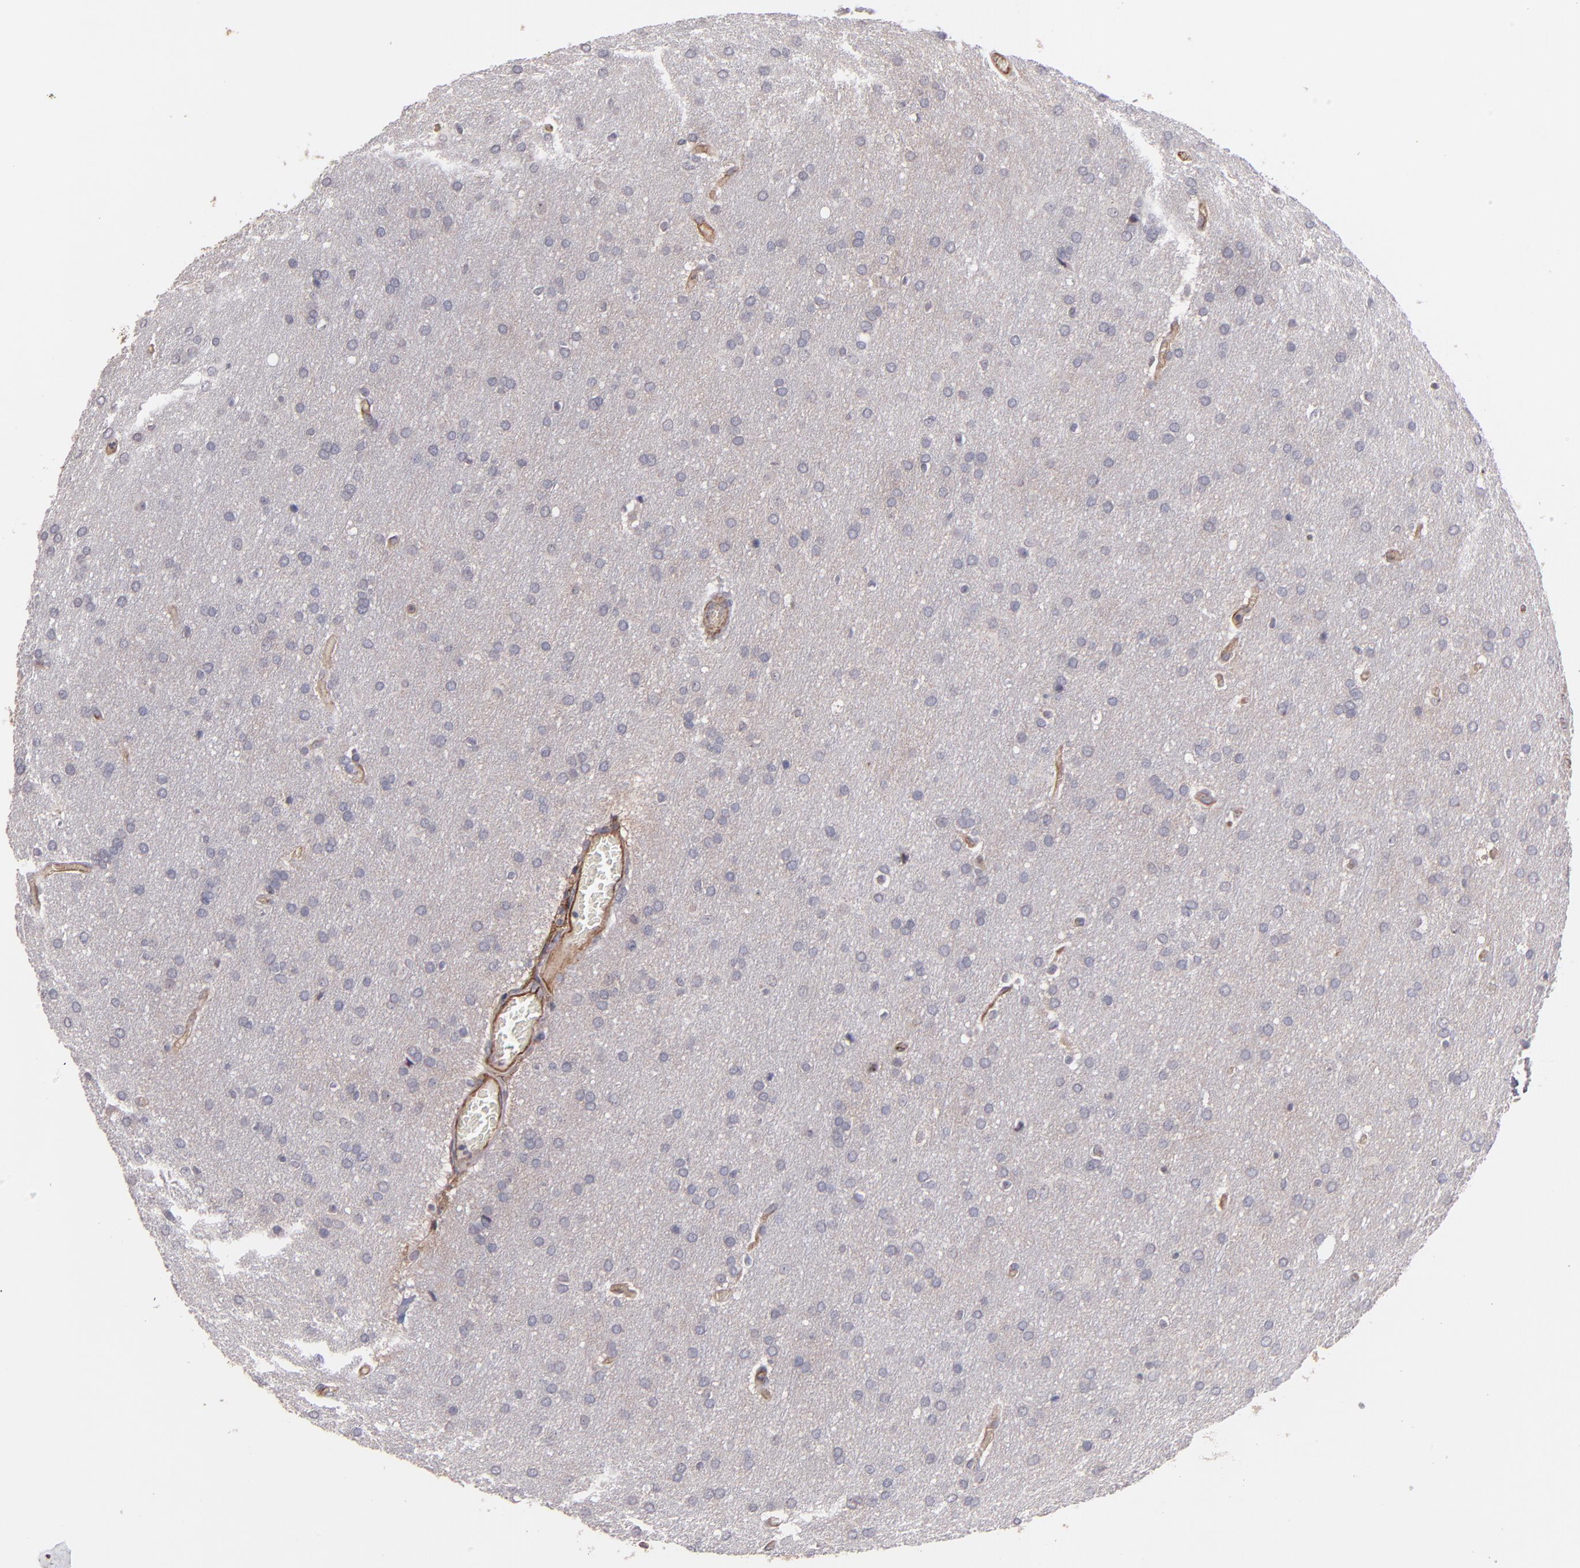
{"staining": {"intensity": "negative", "quantity": "none", "location": "none"}, "tissue": "glioma", "cell_type": "Tumor cells", "image_type": "cancer", "snomed": [{"axis": "morphology", "description": "Glioma, malignant, Low grade"}, {"axis": "topography", "description": "Brain"}], "caption": "Protein analysis of glioma reveals no significant positivity in tumor cells.", "gene": "ICAM1", "patient": {"sex": "female", "age": 32}}